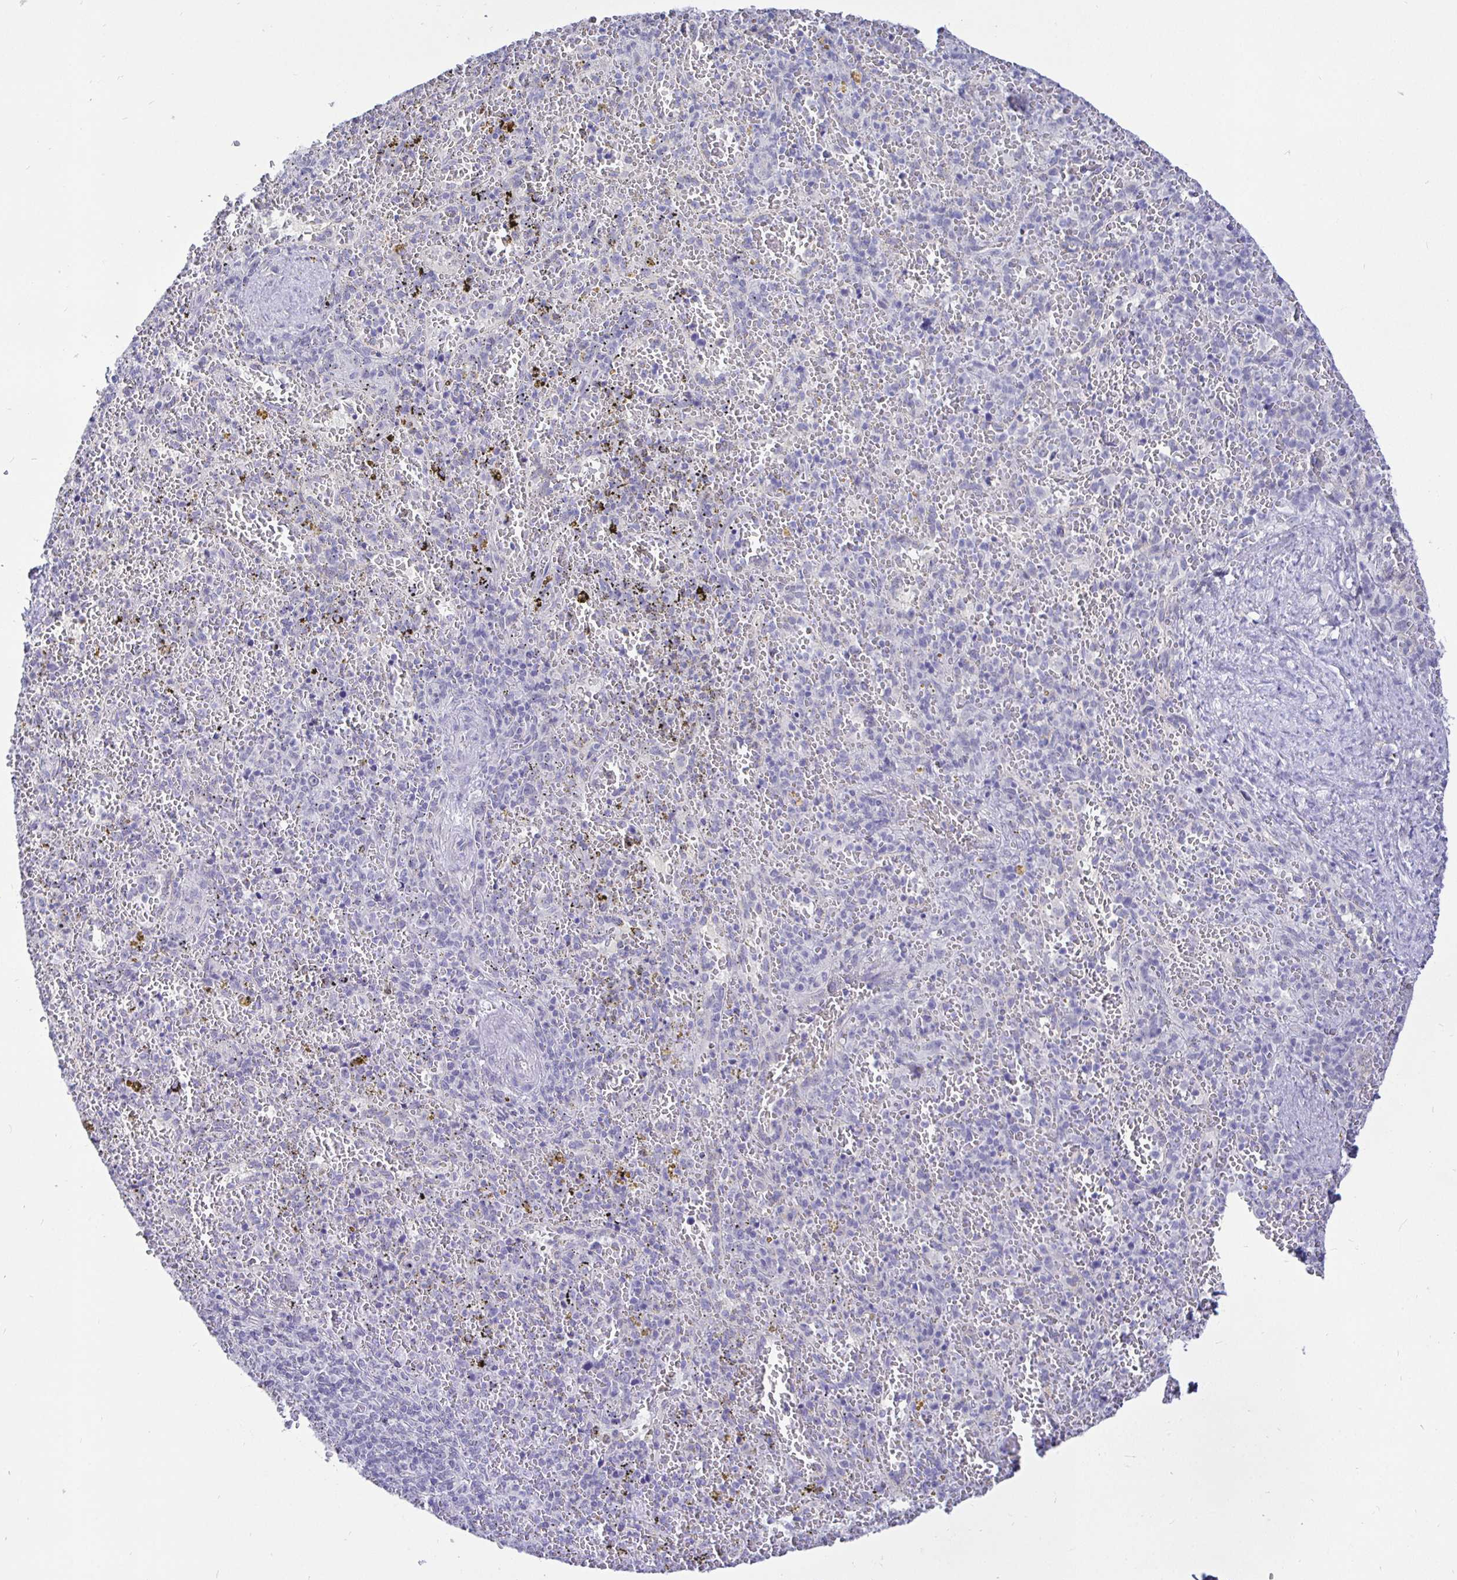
{"staining": {"intensity": "negative", "quantity": "none", "location": "none"}, "tissue": "spleen", "cell_type": "Cells in red pulp", "image_type": "normal", "snomed": [{"axis": "morphology", "description": "Normal tissue, NOS"}, {"axis": "topography", "description": "Spleen"}], "caption": "DAB (3,3'-diaminobenzidine) immunohistochemical staining of normal spleen shows no significant positivity in cells in red pulp.", "gene": "EZHIP", "patient": {"sex": "female", "age": 50}}